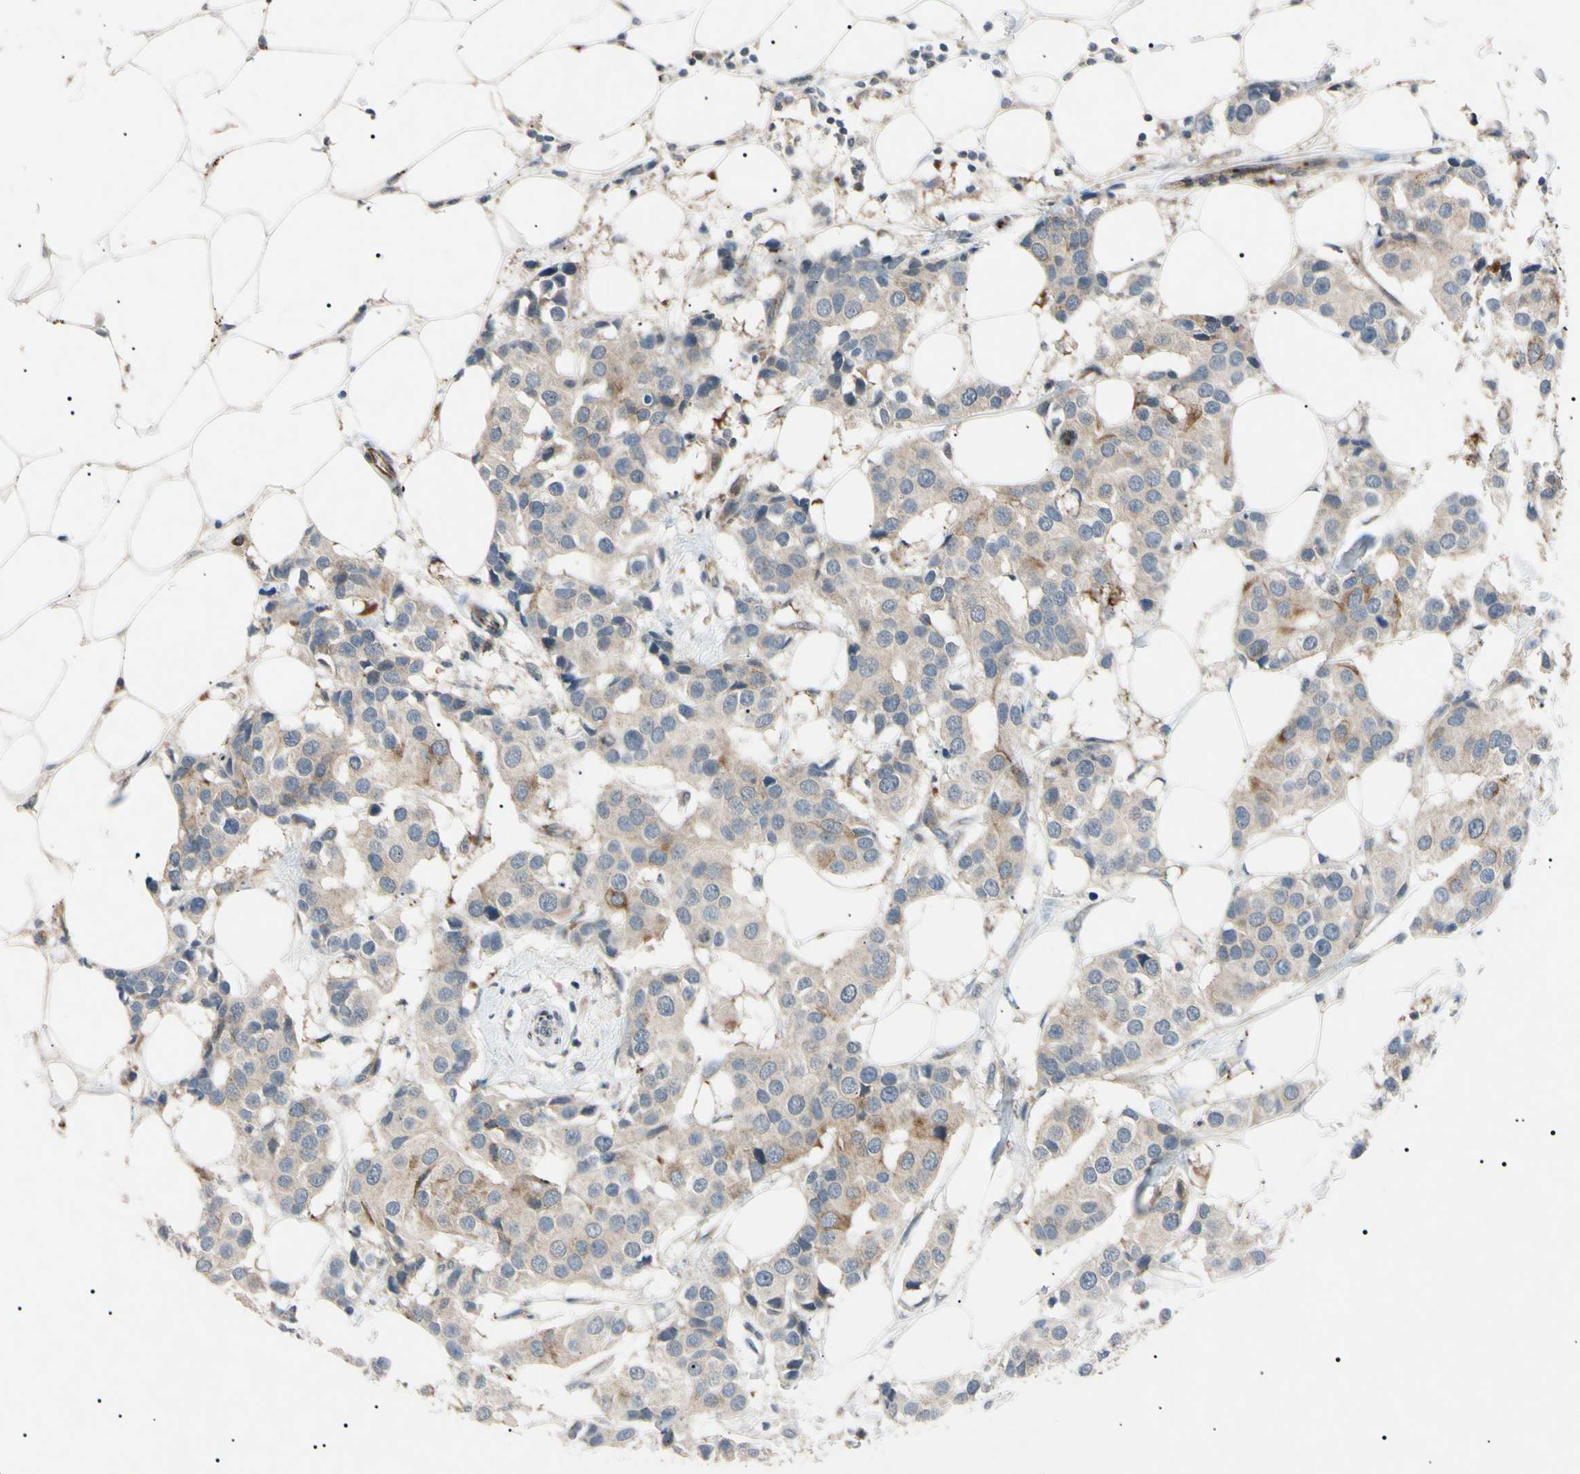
{"staining": {"intensity": "weak", "quantity": ">75%", "location": "cytoplasmic/membranous"}, "tissue": "breast cancer", "cell_type": "Tumor cells", "image_type": "cancer", "snomed": [{"axis": "morphology", "description": "Normal tissue, NOS"}, {"axis": "morphology", "description": "Duct carcinoma"}, {"axis": "topography", "description": "Breast"}], "caption": "A high-resolution photomicrograph shows immunohistochemistry (IHC) staining of breast cancer, which shows weak cytoplasmic/membranous staining in about >75% of tumor cells.", "gene": "TUBB4A", "patient": {"sex": "female", "age": 39}}